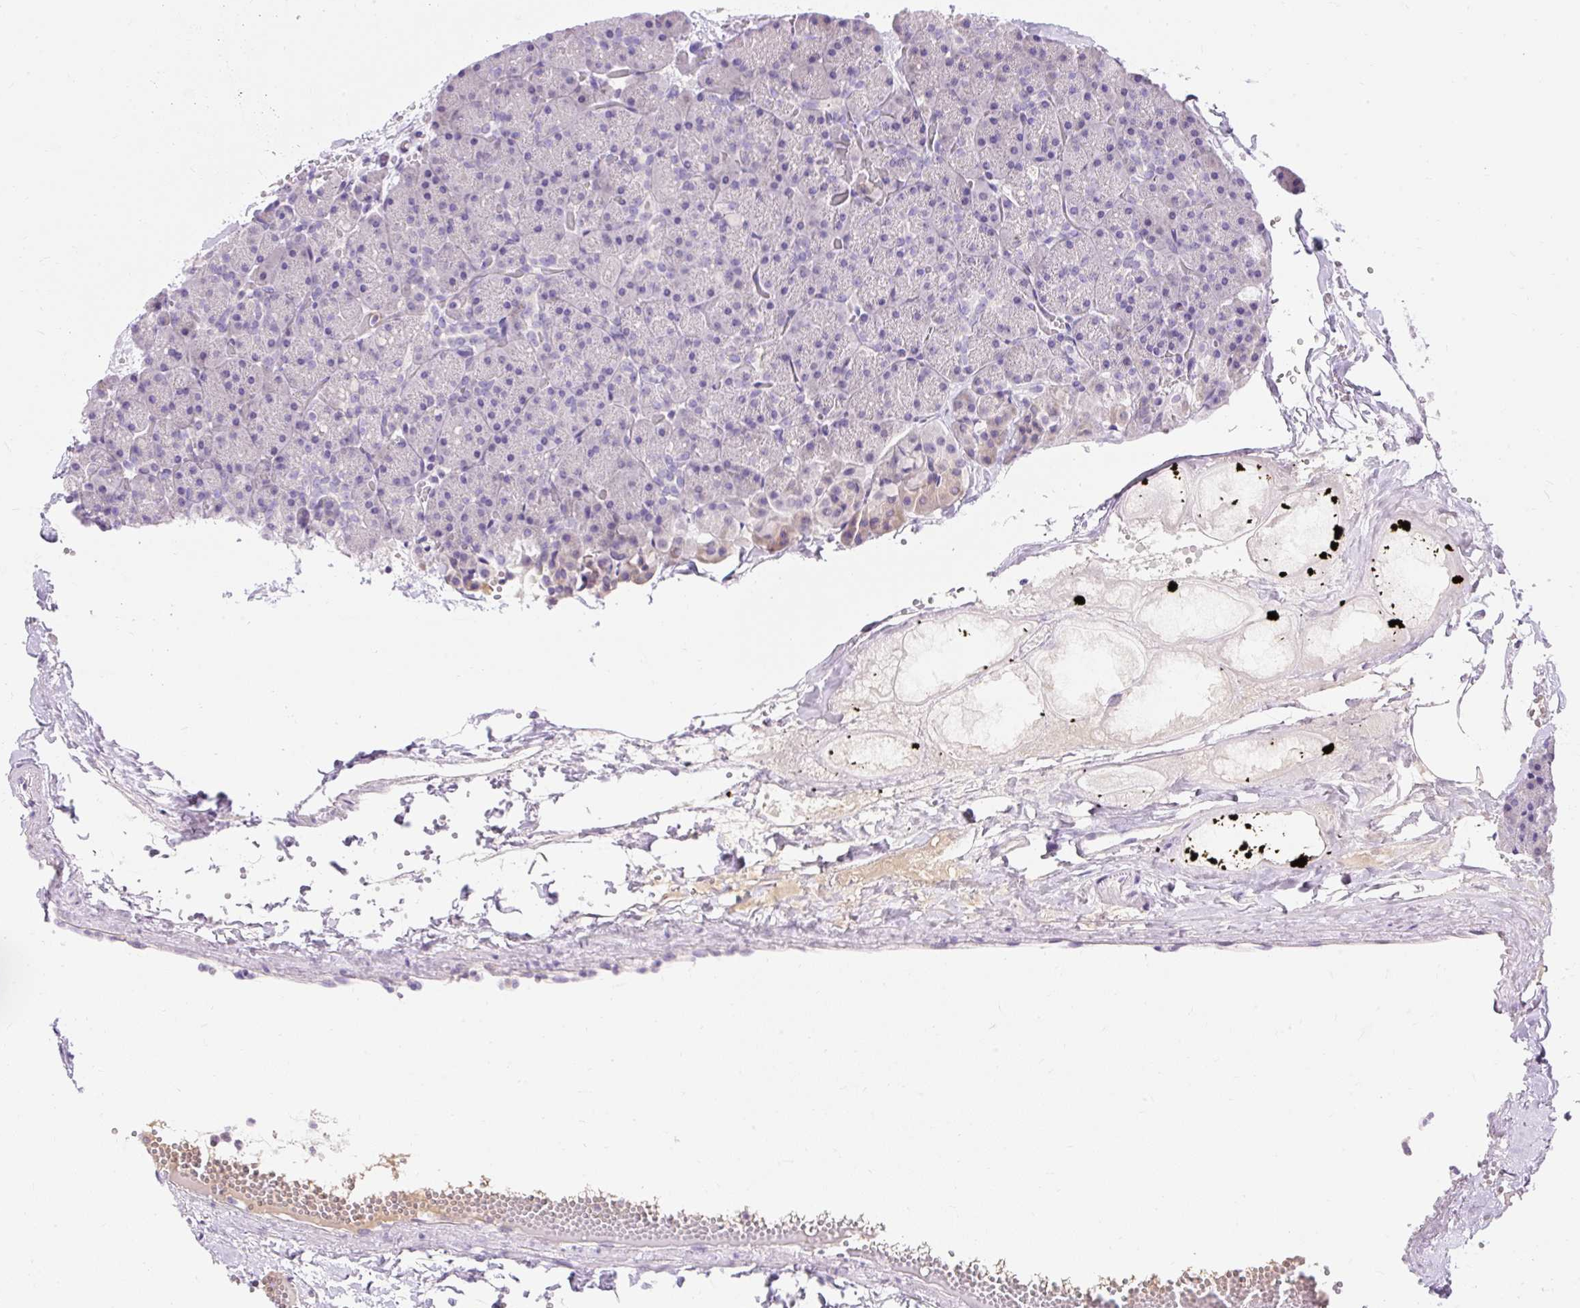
{"staining": {"intensity": "negative", "quantity": "none", "location": "none"}, "tissue": "pancreas", "cell_type": "Exocrine glandular cells", "image_type": "normal", "snomed": [{"axis": "morphology", "description": "Normal tissue, NOS"}, {"axis": "topography", "description": "Pancreas"}], "caption": "The histopathology image reveals no significant positivity in exocrine glandular cells of pancreas. The staining is performed using DAB (3,3'-diaminobenzidine) brown chromogen with nuclei counter-stained in using hematoxylin.", "gene": "TMEM150C", "patient": {"sex": "male", "age": 36}}